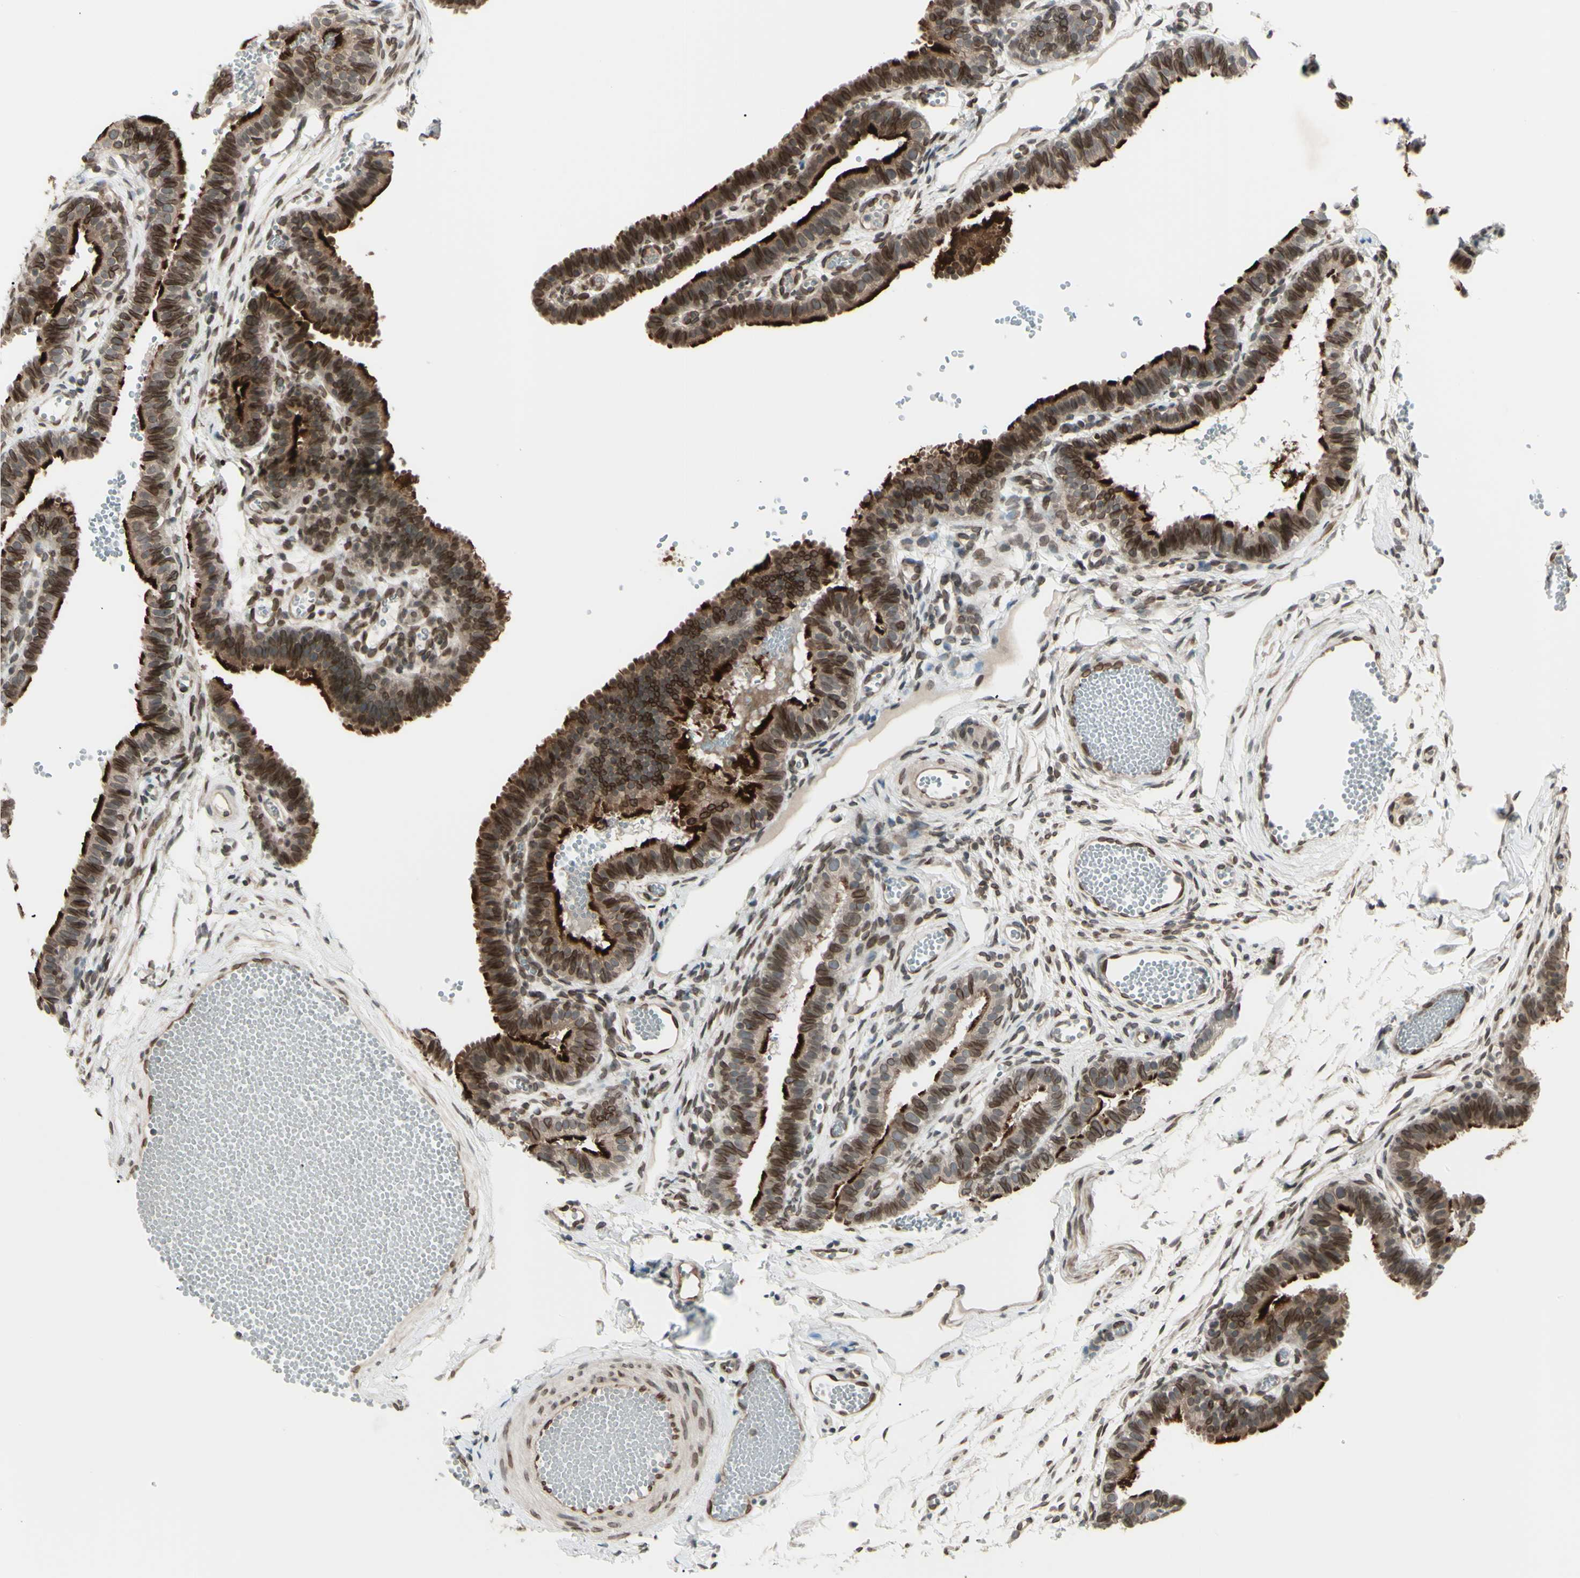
{"staining": {"intensity": "strong", "quantity": ">75%", "location": "cytoplasmic/membranous,nuclear"}, "tissue": "fallopian tube", "cell_type": "Glandular cells", "image_type": "normal", "snomed": [{"axis": "morphology", "description": "Normal tissue, NOS"}, {"axis": "topography", "description": "Fallopian tube"}, {"axis": "topography", "description": "Placenta"}], "caption": "High-power microscopy captured an immunohistochemistry (IHC) photomicrograph of normal fallopian tube, revealing strong cytoplasmic/membranous,nuclear positivity in about >75% of glandular cells.", "gene": "MLF2", "patient": {"sex": "female", "age": 34}}